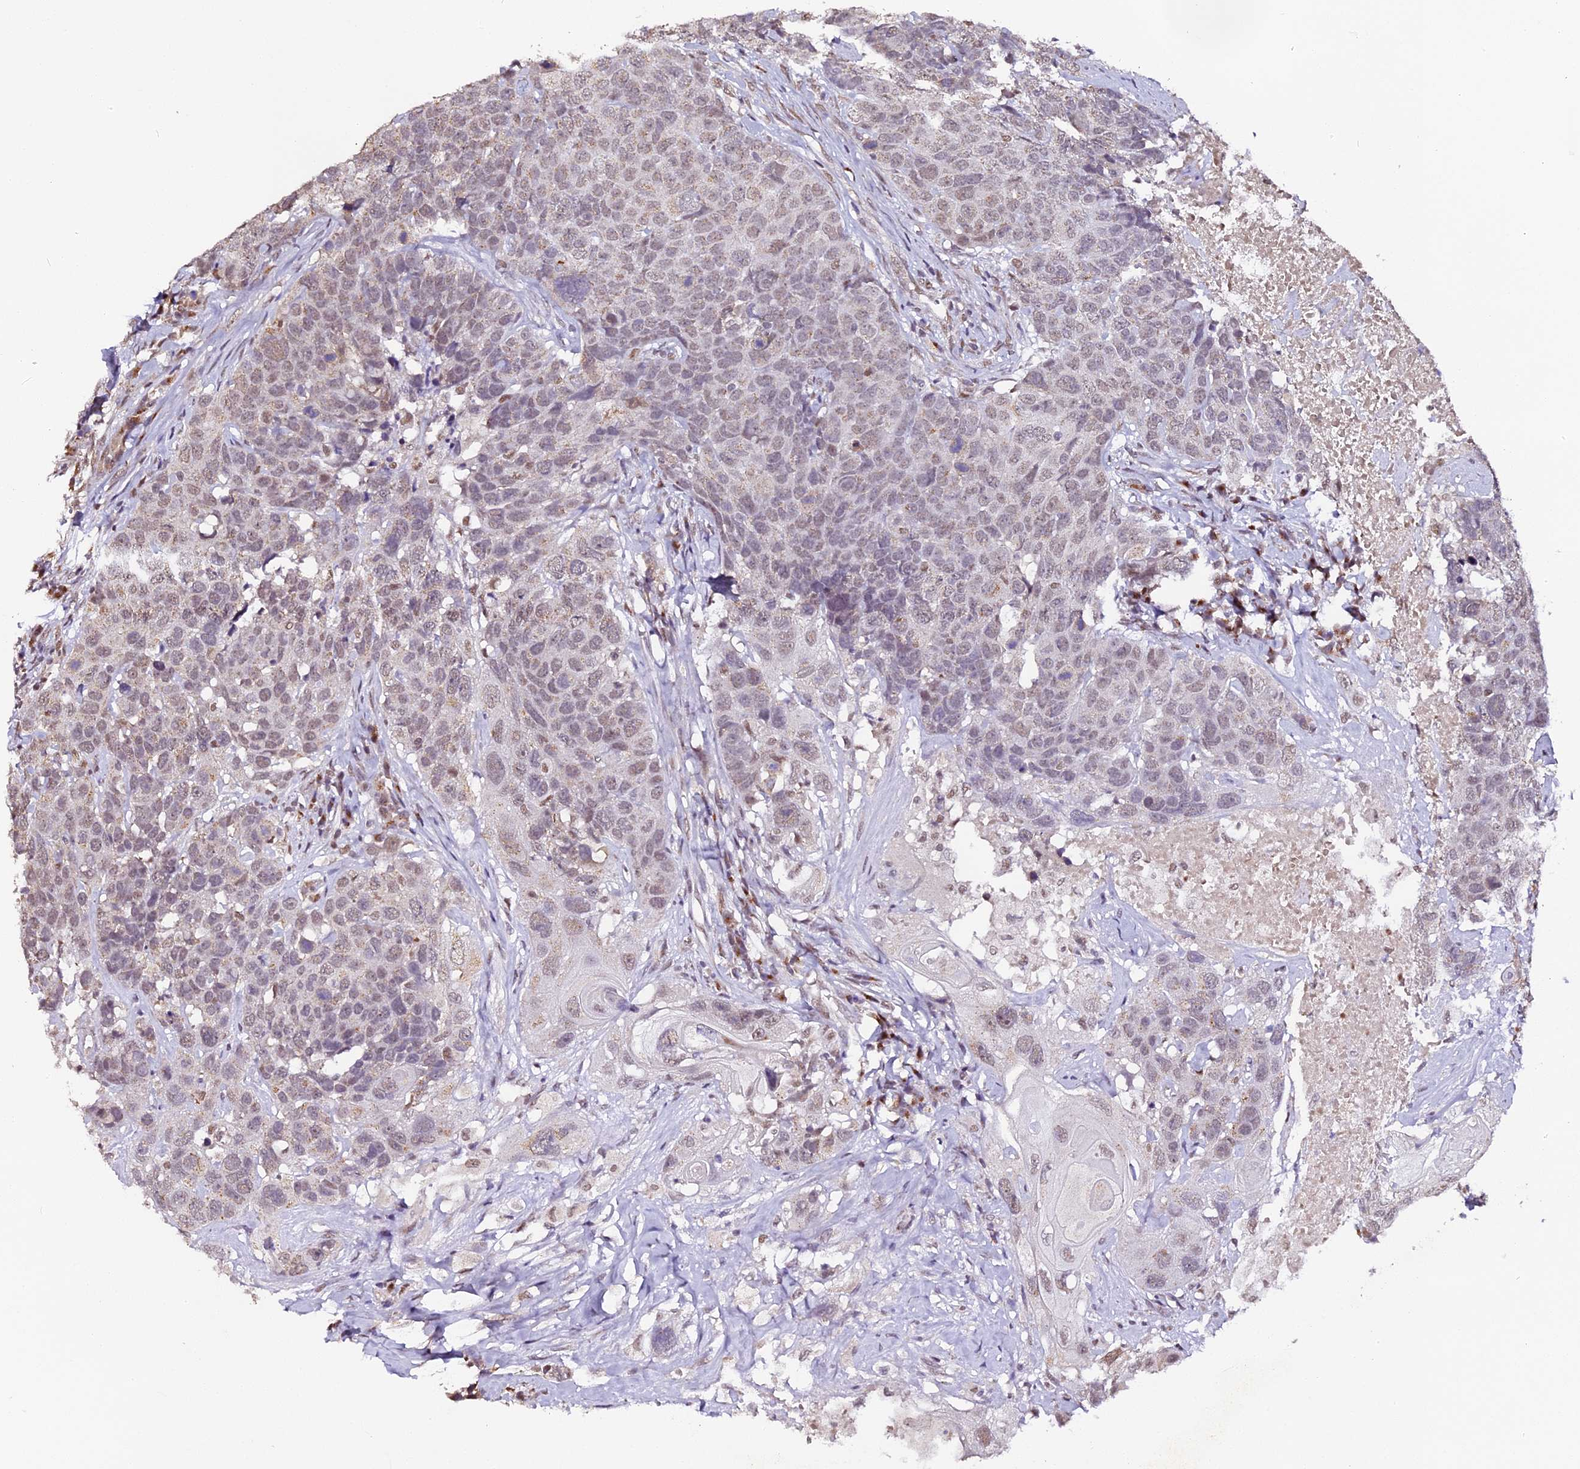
{"staining": {"intensity": "weak", "quantity": "25%-75%", "location": "cytoplasmic/membranous,nuclear"}, "tissue": "head and neck cancer", "cell_type": "Tumor cells", "image_type": "cancer", "snomed": [{"axis": "morphology", "description": "Squamous cell carcinoma, NOS"}, {"axis": "topography", "description": "Head-Neck"}], "caption": "Protein staining of head and neck cancer (squamous cell carcinoma) tissue reveals weak cytoplasmic/membranous and nuclear positivity in about 25%-75% of tumor cells.", "gene": "NCBP1", "patient": {"sex": "male", "age": 66}}